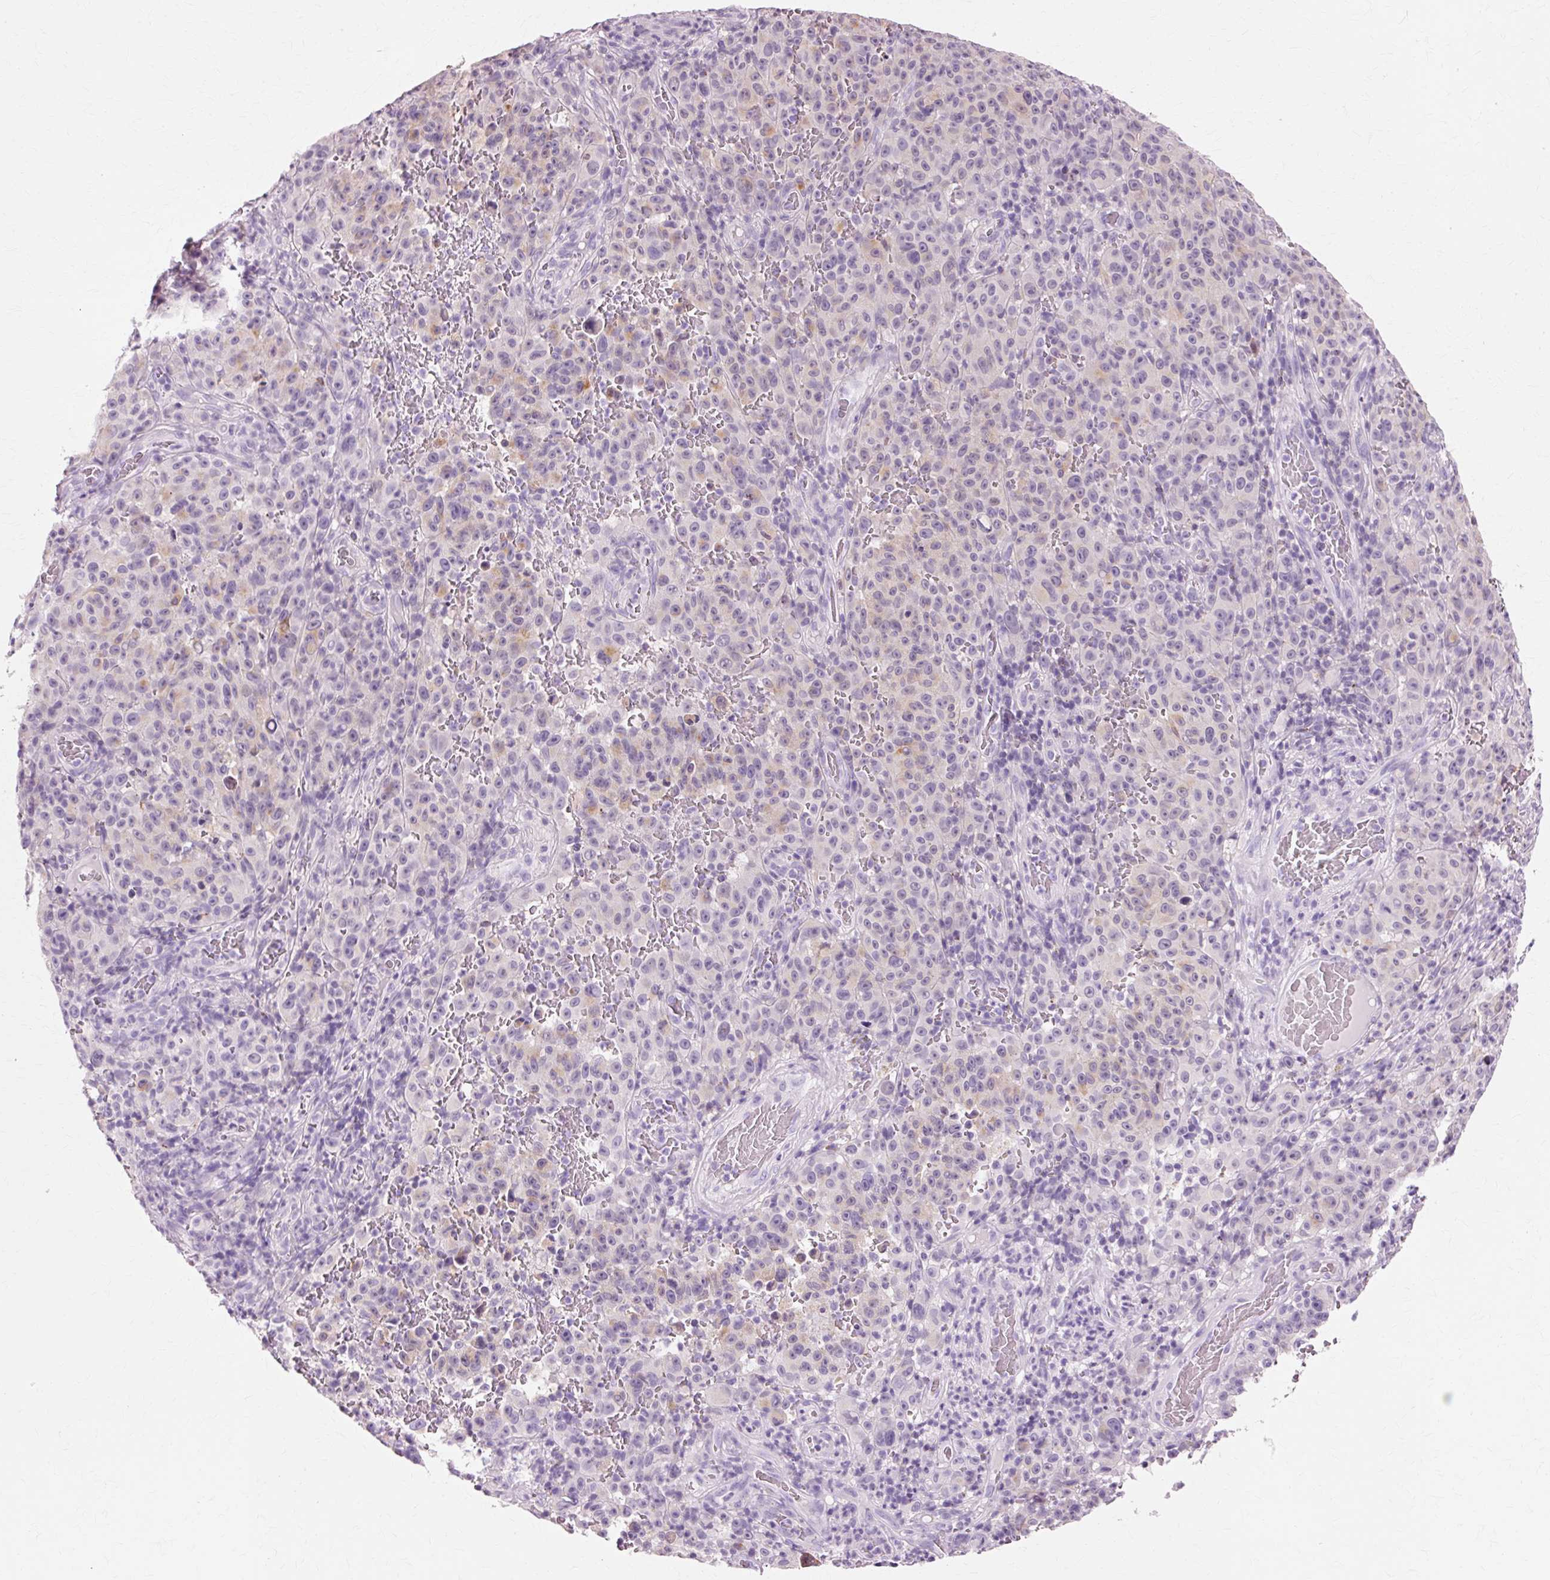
{"staining": {"intensity": "negative", "quantity": "none", "location": "none"}, "tissue": "melanoma", "cell_type": "Tumor cells", "image_type": "cancer", "snomed": [{"axis": "morphology", "description": "Malignant melanoma, NOS"}, {"axis": "topography", "description": "Skin"}], "caption": "The image reveals no staining of tumor cells in melanoma.", "gene": "VN1R2", "patient": {"sex": "female", "age": 82}}